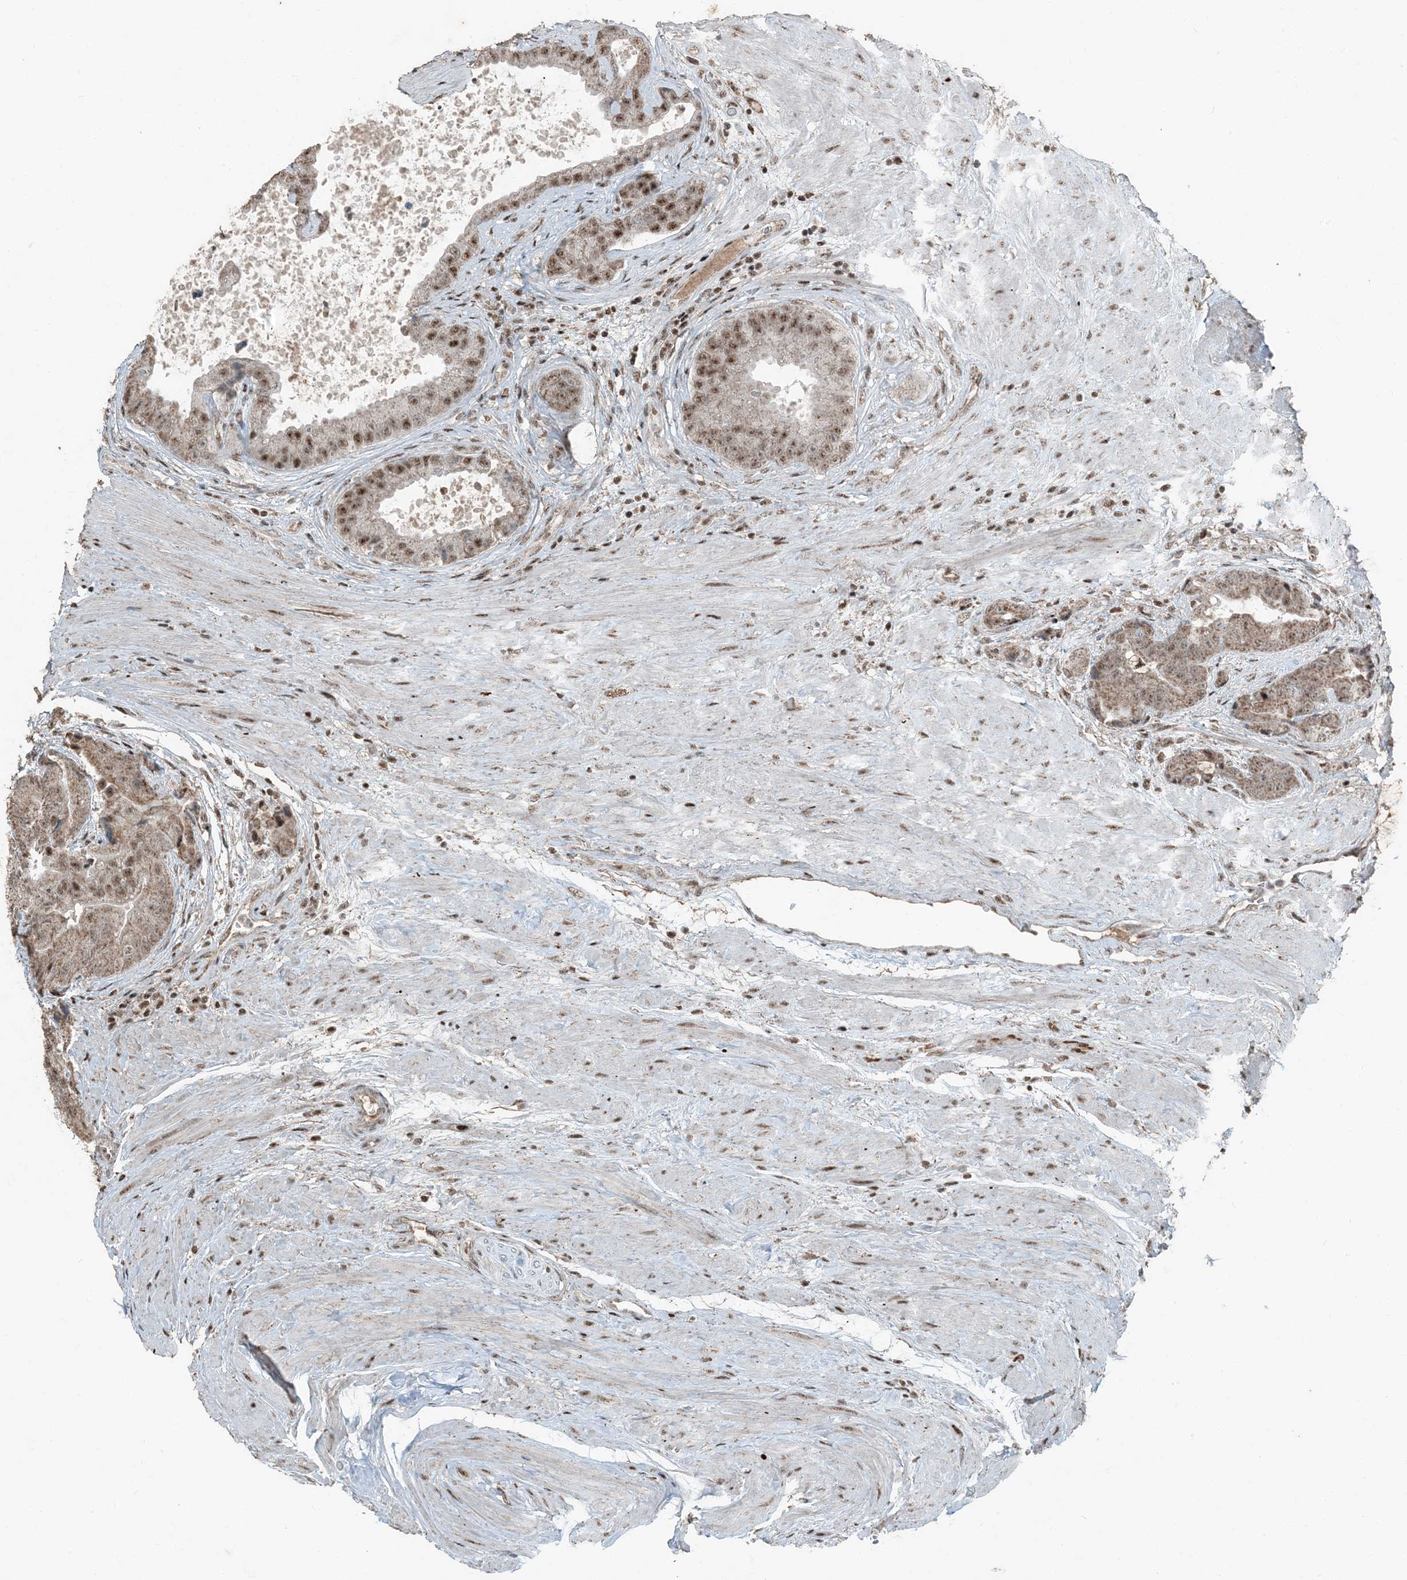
{"staining": {"intensity": "moderate", "quantity": "25%-75%", "location": "cytoplasmic/membranous,nuclear"}, "tissue": "prostate cancer", "cell_type": "Tumor cells", "image_type": "cancer", "snomed": [{"axis": "morphology", "description": "Adenocarcinoma, High grade"}, {"axis": "topography", "description": "Prostate"}], "caption": "Tumor cells reveal medium levels of moderate cytoplasmic/membranous and nuclear positivity in about 25%-75% of cells in human prostate cancer (high-grade adenocarcinoma).", "gene": "TADA2B", "patient": {"sex": "male", "age": 70}}